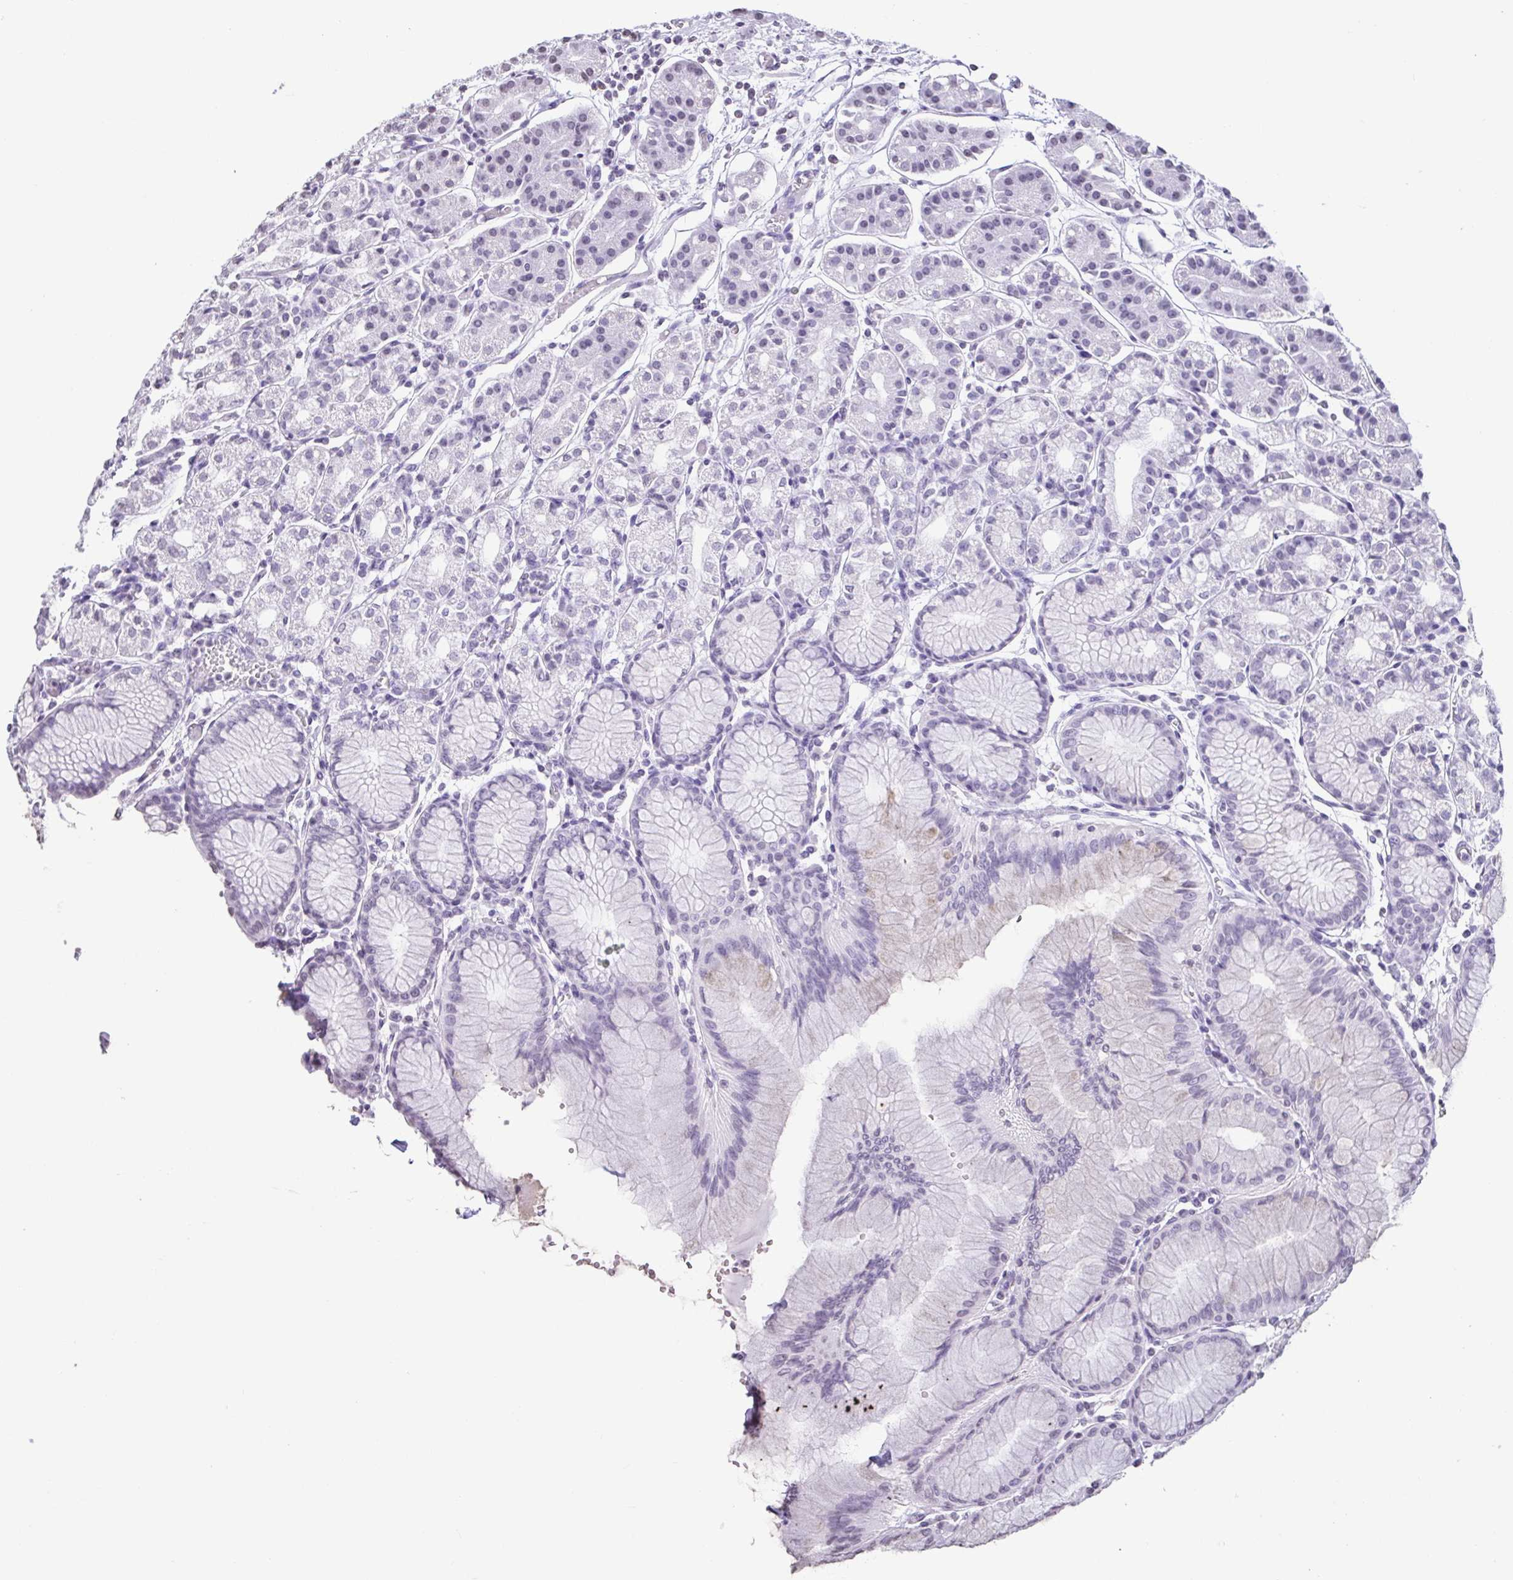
{"staining": {"intensity": "weak", "quantity": "<25%", "location": "cytoplasmic/membranous"}, "tissue": "stomach", "cell_type": "Glandular cells", "image_type": "normal", "snomed": [{"axis": "morphology", "description": "Normal tissue, NOS"}, {"axis": "topography", "description": "Stomach"}], "caption": "DAB immunohistochemical staining of benign human stomach demonstrates no significant expression in glandular cells. (Immunohistochemistry (ihc), brightfield microscopy, high magnification).", "gene": "VCX2", "patient": {"sex": "female", "age": 57}}